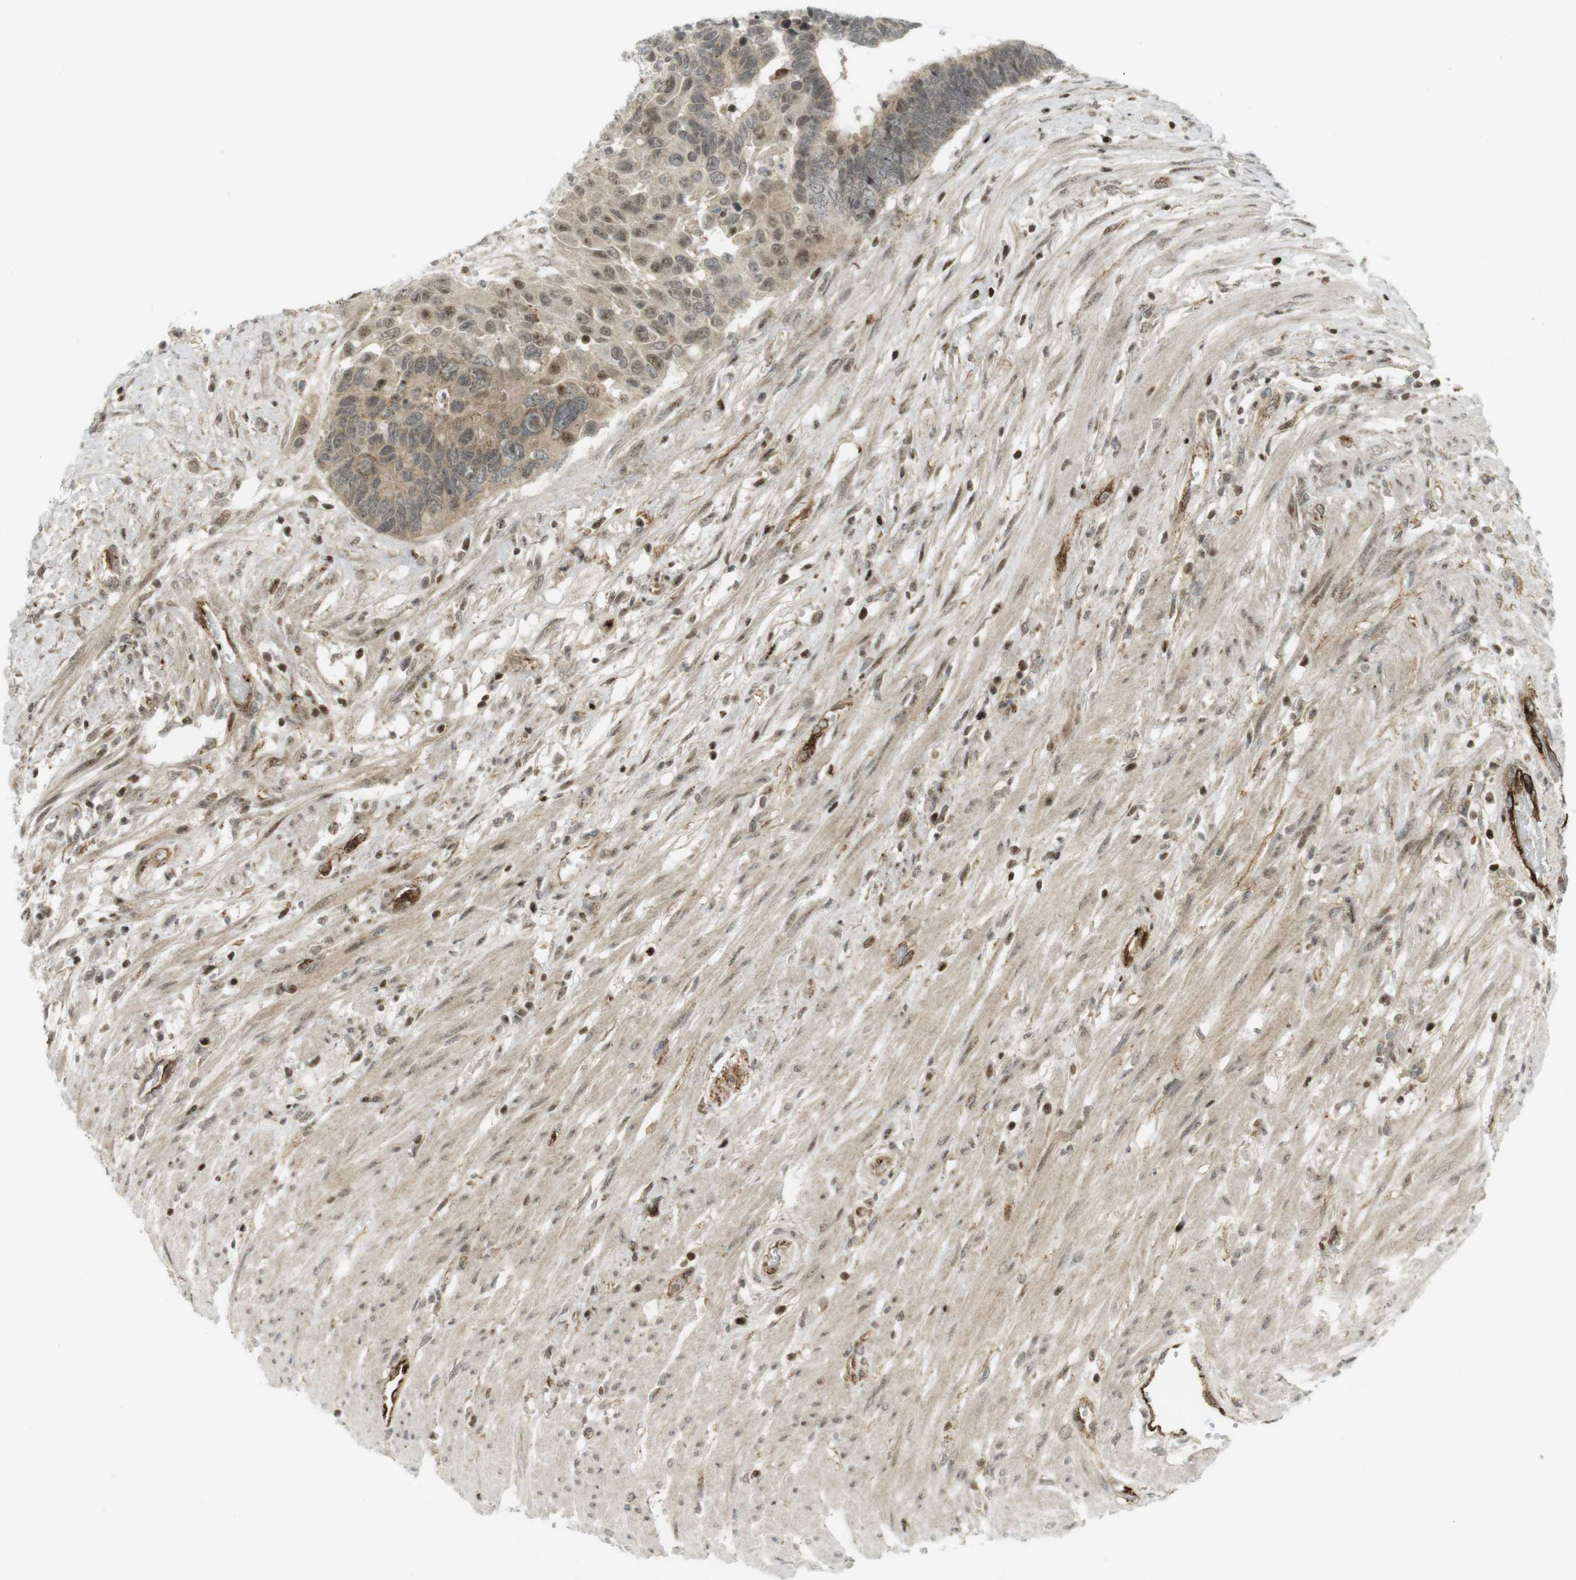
{"staining": {"intensity": "moderate", "quantity": ">75%", "location": "cytoplasmic/membranous,nuclear"}, "tissue": "colorectal cancer", "cell_type": "Tumor cells", "image_type": "cancer", "snomed": [{"axis": "morphology", "description": "Adenocarcinoma, NOS"}, {"axis": "topography", "description": "Rectum"}], "caption": "Immunohistochemical staining of adenocarcinoma (colorectal) displays moderate cytoplasmic/membranous and nuclear protein expression in about >75% of tumor cells.", "gene": "PPP1R13B", "patient": {"sex": "male", "age": 51}}